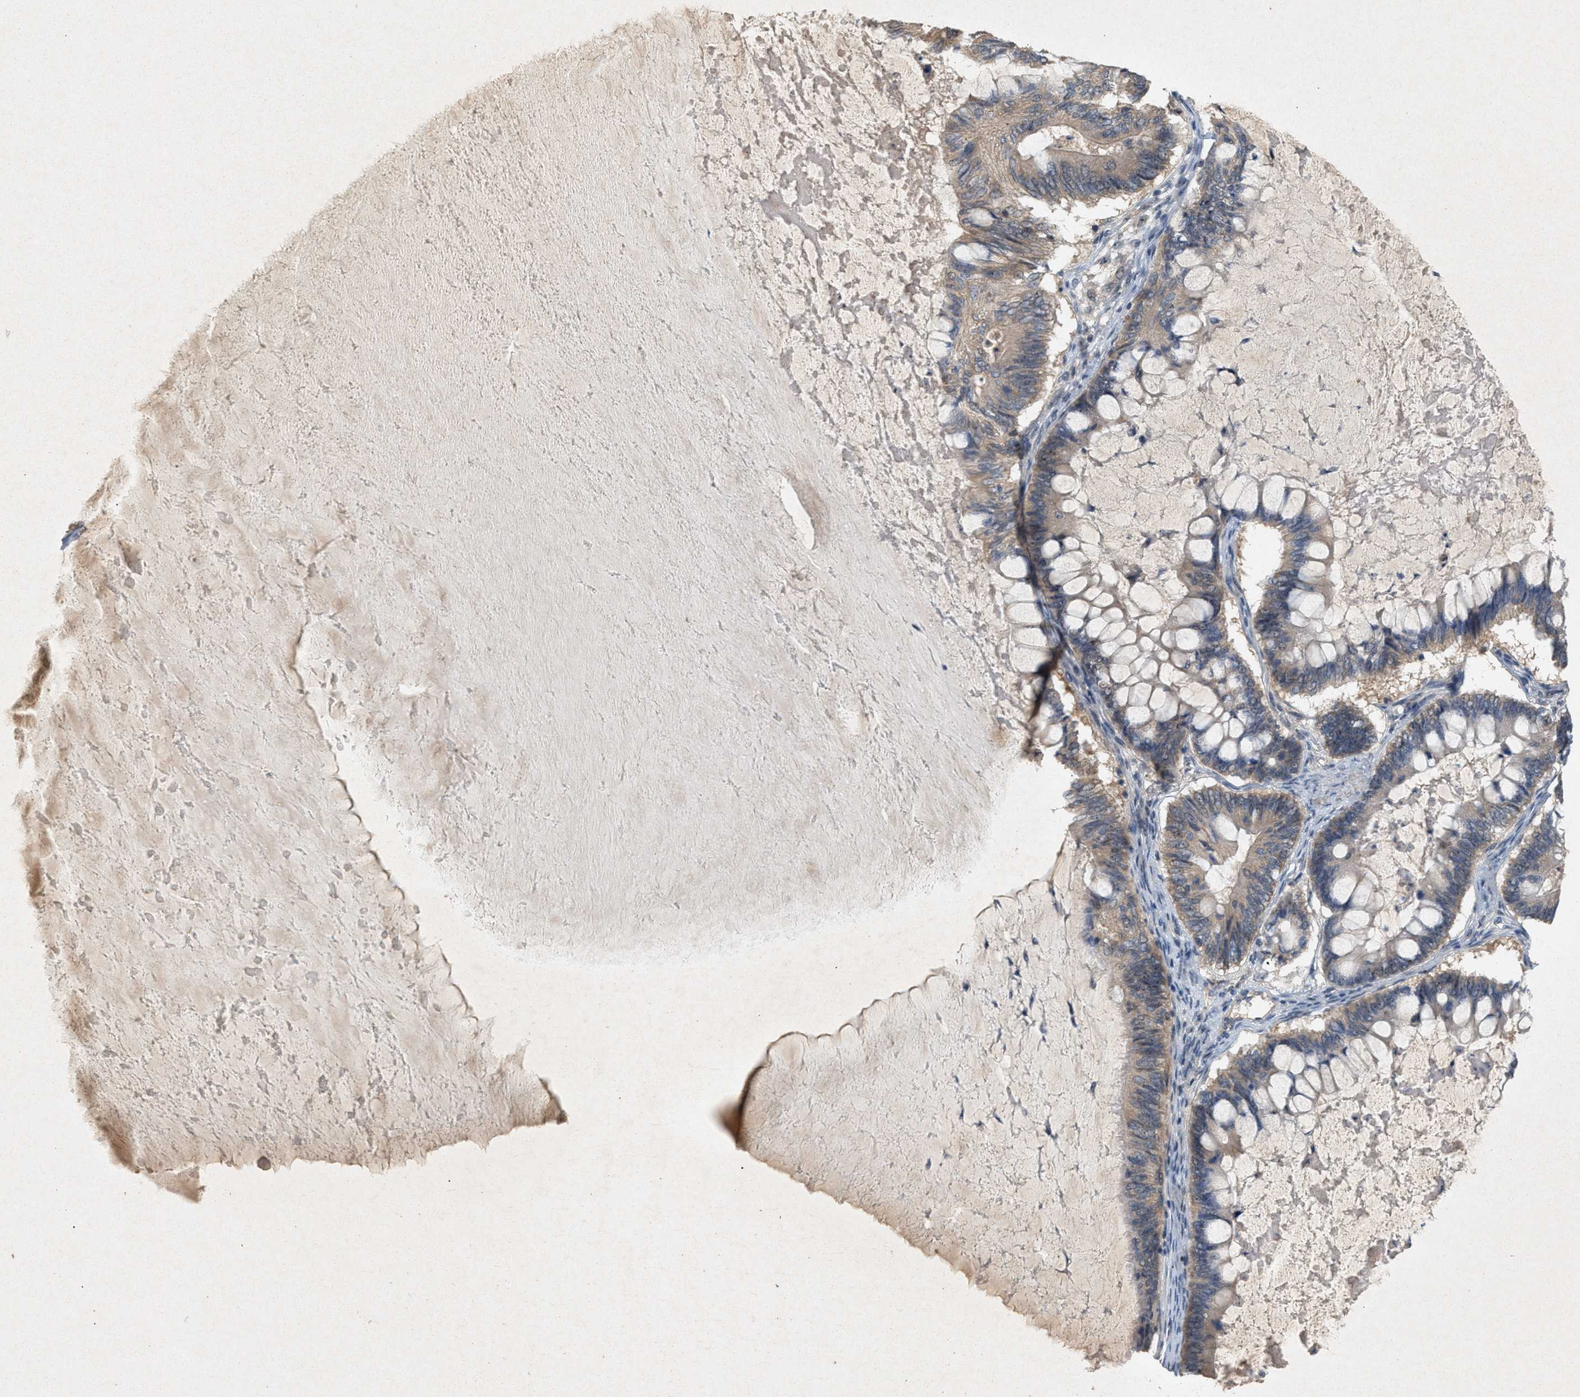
{"staining": {"intensity": "weak", "quantity": ">75%", "location": "cytoplasmic/membranous"}, "tissue": "ovarian cancer", "cell_type": "Tumor cells", "image_type": "cancer", "snomed": [{"axis": "morphology", "description": "Cystadenocarcinoma, mucinous, NOS"}, {"axis": "topography", "description": "Ovary"}], "caption": "Brown immunohistochemical staining in mucinous cystadenocarcinoma (ovarian) exhibits weak cytoplasmic/membranous positivity in about >75% of tumor cells. (DAB = brown stain, brightfield microscopy at high magnification).", "gene": "DCAF7", "patient": {"sex": "female", "age": 61}}